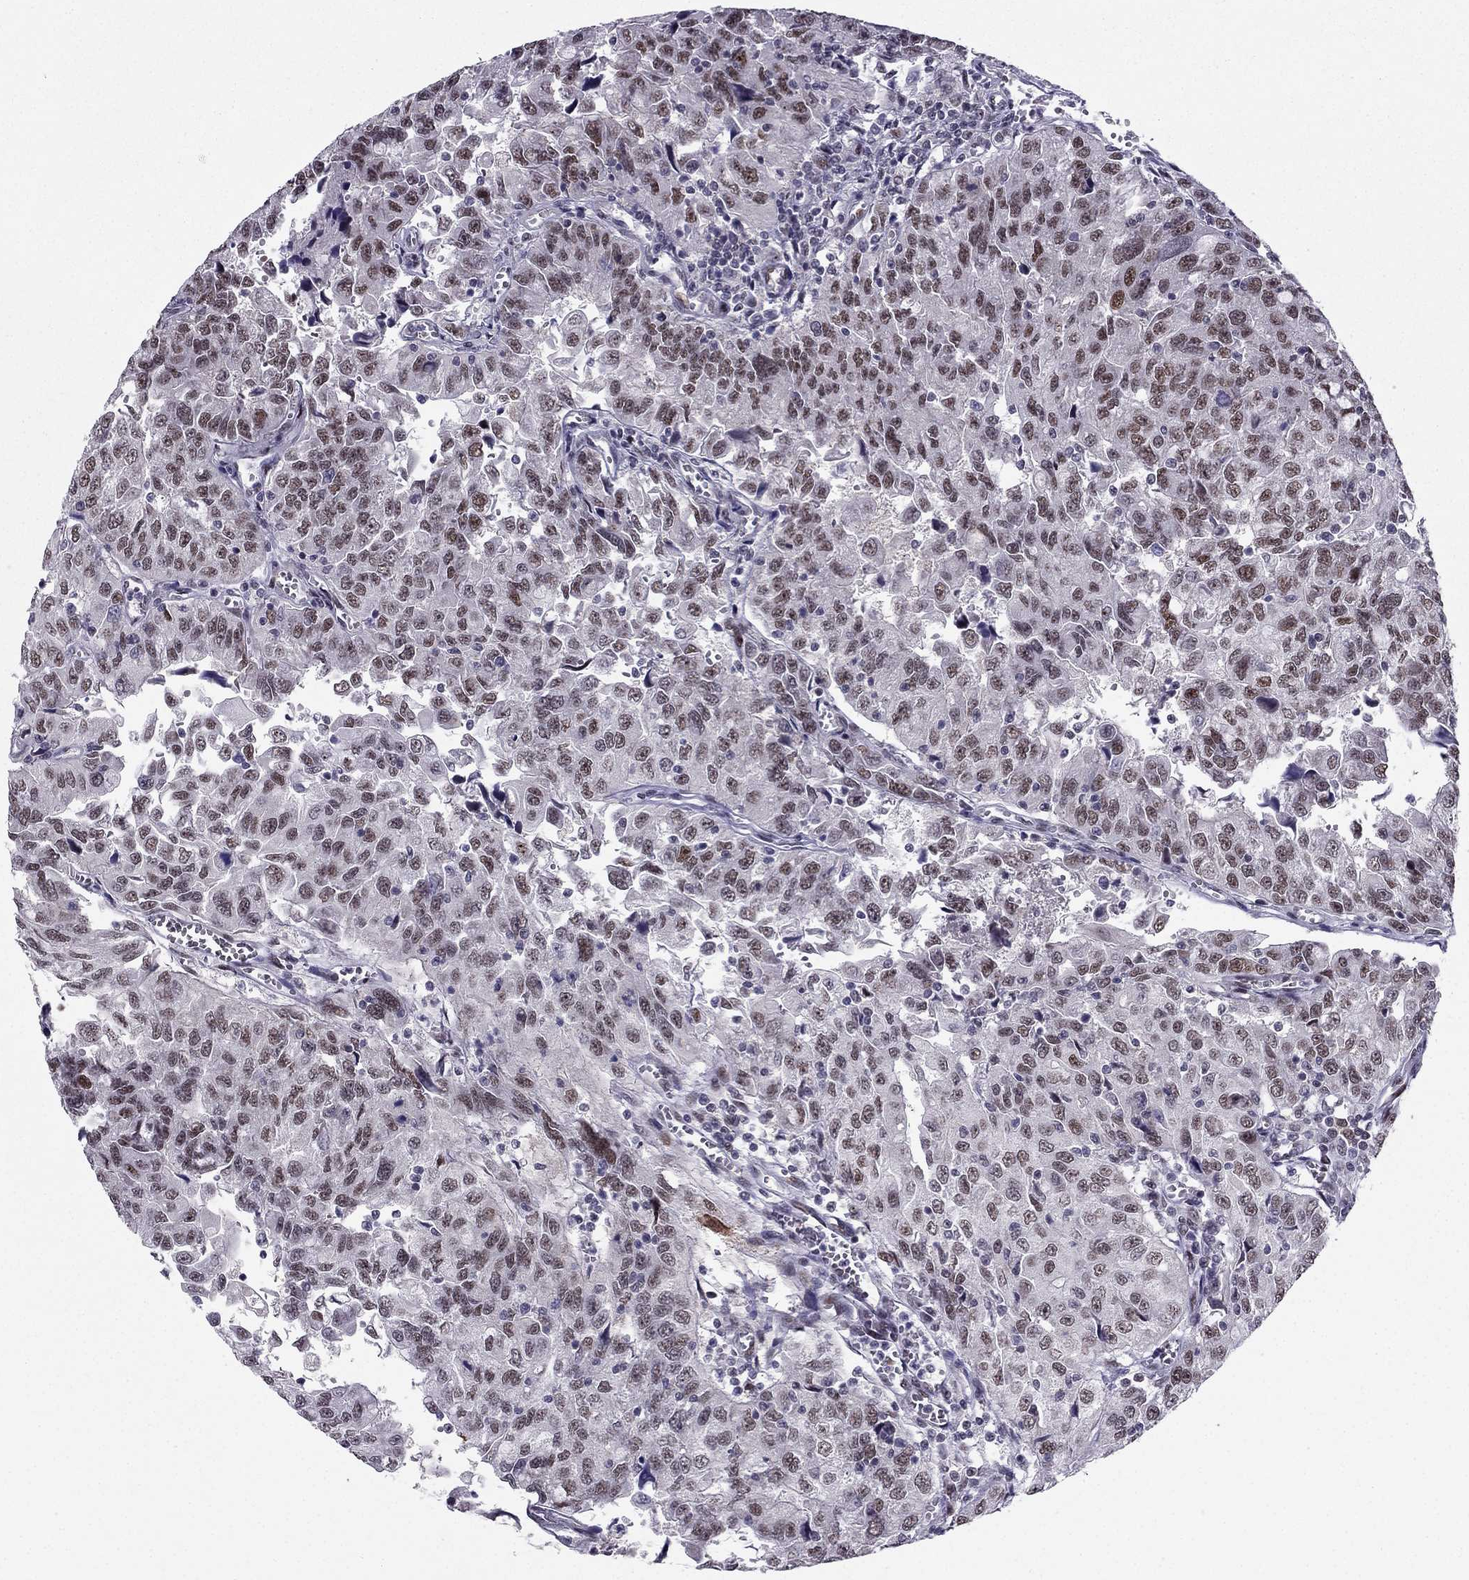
{"staining": {"intensity": "moderate", "quantity": "25%-75%", "location": "nuclear"}, "tissue": "urothelial cancer", "cell_type": "Tumor cells", "image_type": "cancer", "snomed": [{"axis": "morphology", "description": "Urothelial carcinoma, NOS"}, {"axis": "morphology", "description": "Urothelial carcinoma, High grade"}, {"axis": "topography", "description": "Urinary bladder"}], "caption": "High-grade urothelial carcinoma tissue demonstrates moderate nuclear expression in about 25%-75% of tumor cells, visualized by immunohistochemistry.", "gene": "RPRD2", "patient": {"sex": "female", "age": 73}}